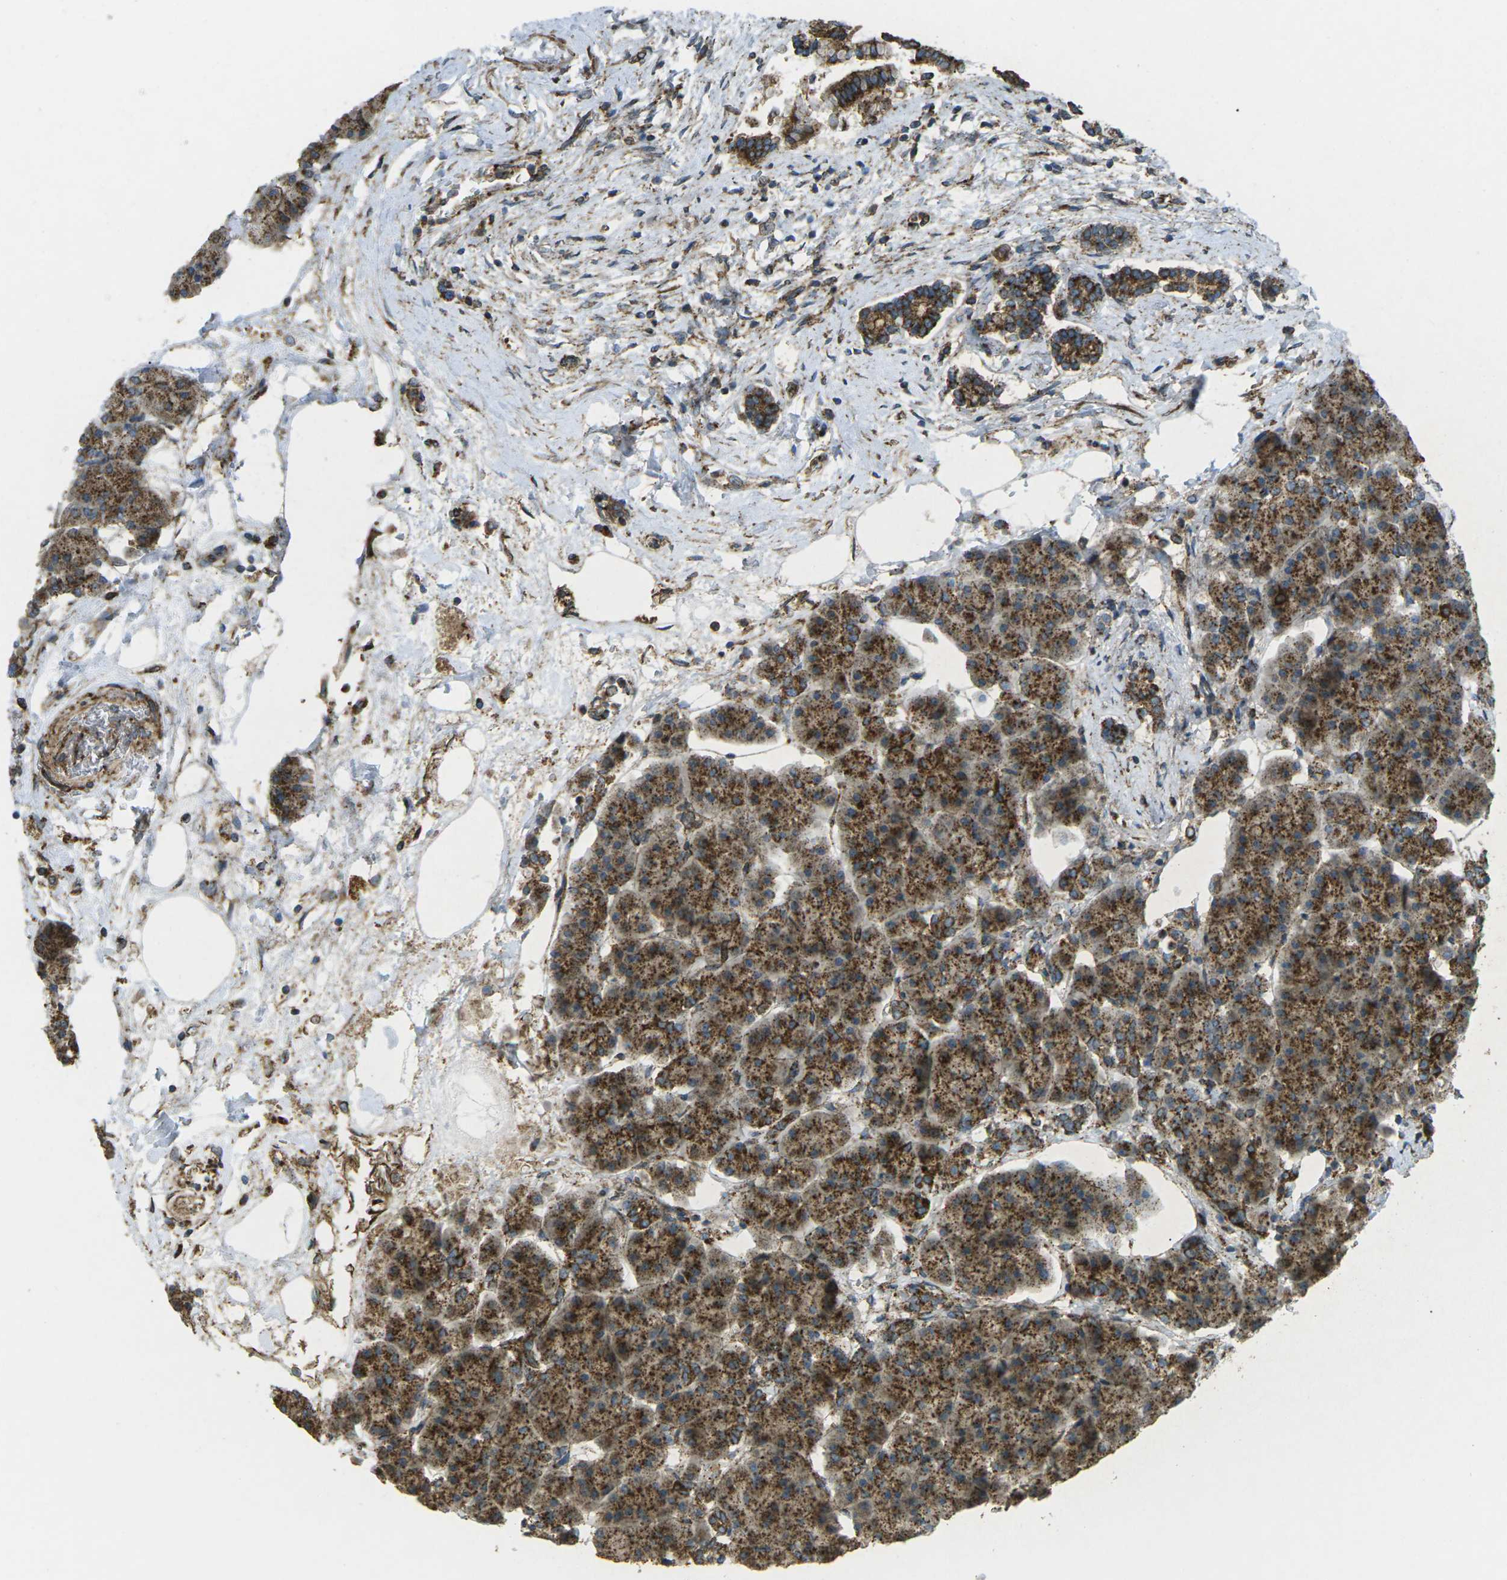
{"staining": {"intensity": "moderate", "quantity": ">75%", "location": "cytoplasmic/membranous"}, "tissue": "pancreas", "cell_type": "Exocrine glandular cells", "image_type": "normal", "snomed": [{"axis": "morphology", "description": "Normal tissue, NOS"}, {"axis": "topography", "description": "Pancreas"}], "caption": "Immunohistochemical staining of benign human pancreas demonstrates >75% levels of moderate cytoplasmic/membranous protein staining in approximately >75% of exocrine glandular cells. (DAB IHC with brightfield microscopy, high magnification).", "gene": "CHMP3", "patient": {"sex": "female", "age": 70}}